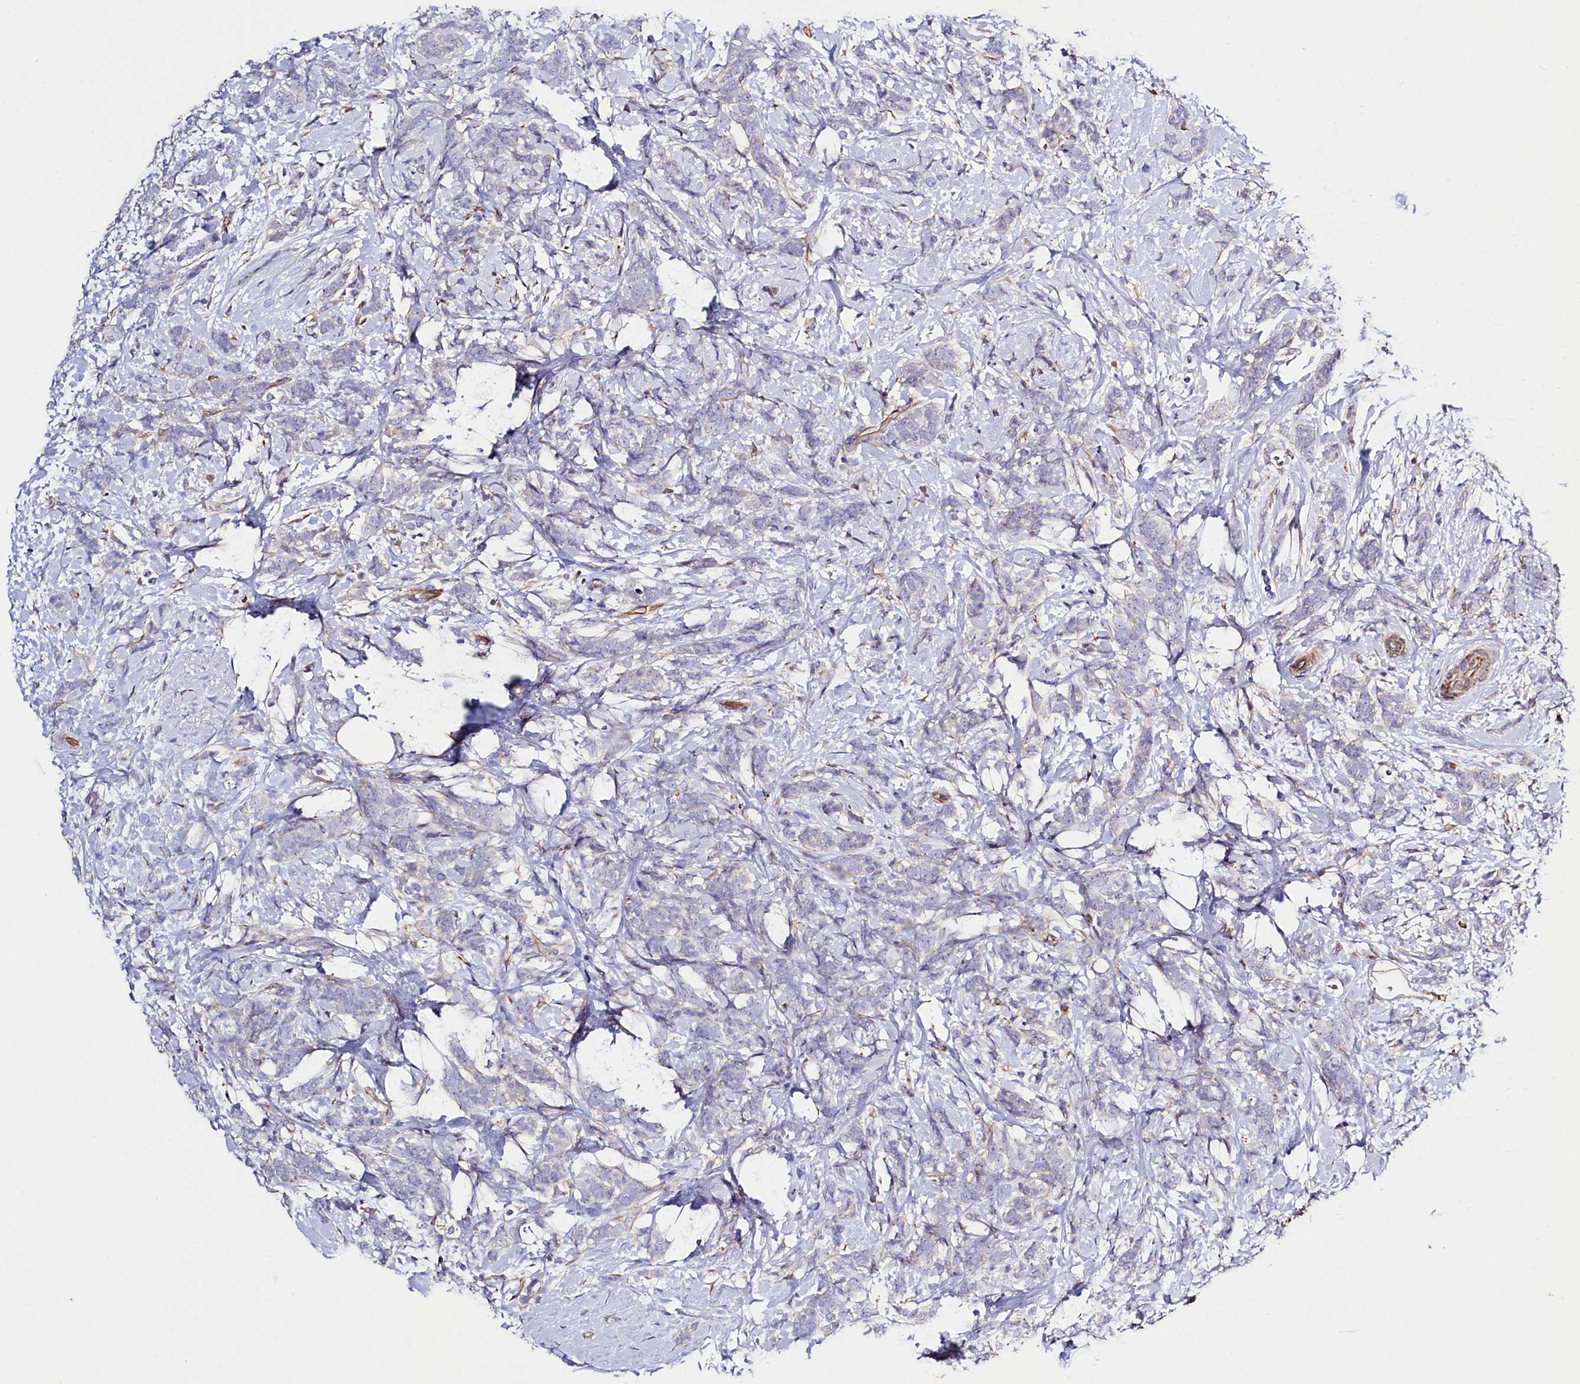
{"staining": {"intensity": "negative", "quantity": "none", "location": "none"}, "tissue": "breast cancer", "cell_type": "Tumor cells", "image_type": "cancer", "snomed": [{"axis": "morphology", "description": "Lobular carcinoma"}, {"axis": "topography", "description": "Breast"}], "caption": "Immunohistochemical staining of human breast cancer shows no significant positivity in tumor cells.", "gene": "SLC7A1", "patient": {"sex": "female", "age": 58}}